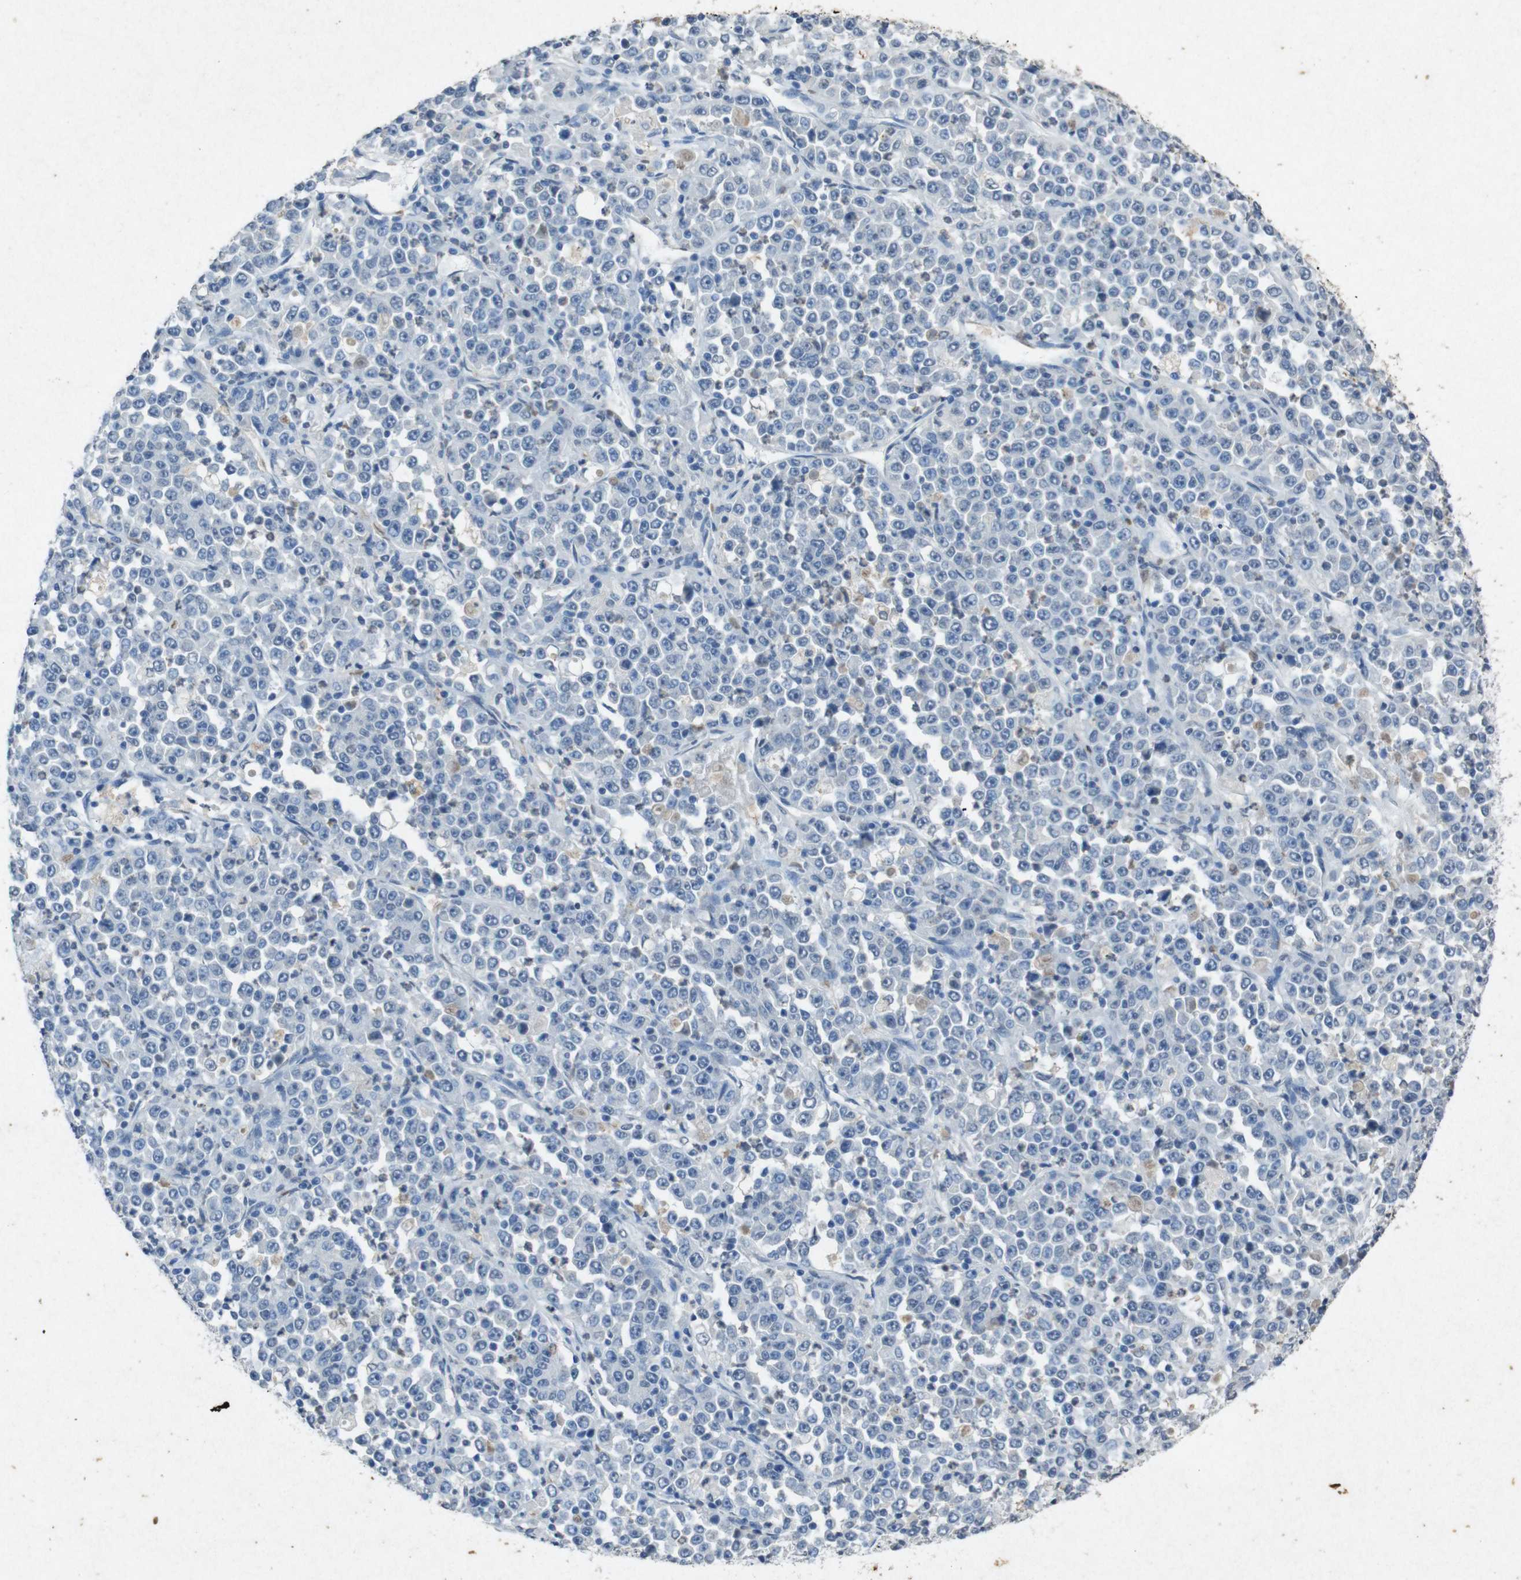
{"staining": {"intensity": "negative", "quantity": "none", "location": "none"}, "tissue": "stomach cancer", "cell_type": "Tumor cells", "image_type": "cancer", "snomed": [{"axis": "morphology", "description": "Normal tissue, NOS"}, {"axis": "morphology", "description": "Adenocarcinoma, NOS"}, {"axis": "topography", "description": "Stomach, upper"}, {"axis": "topography", "description": "Stomach"}], "caption": "Stomach cancer was stained to show a protein in brown. There is no significant expression in tumor cells. (DAB (3,3'-diaminobenzidine) immunohistochemistry (IHC) with hematoxylin counter stain).", "gene": "STBD1", "patient": {"sex": "male", "age": 59}}